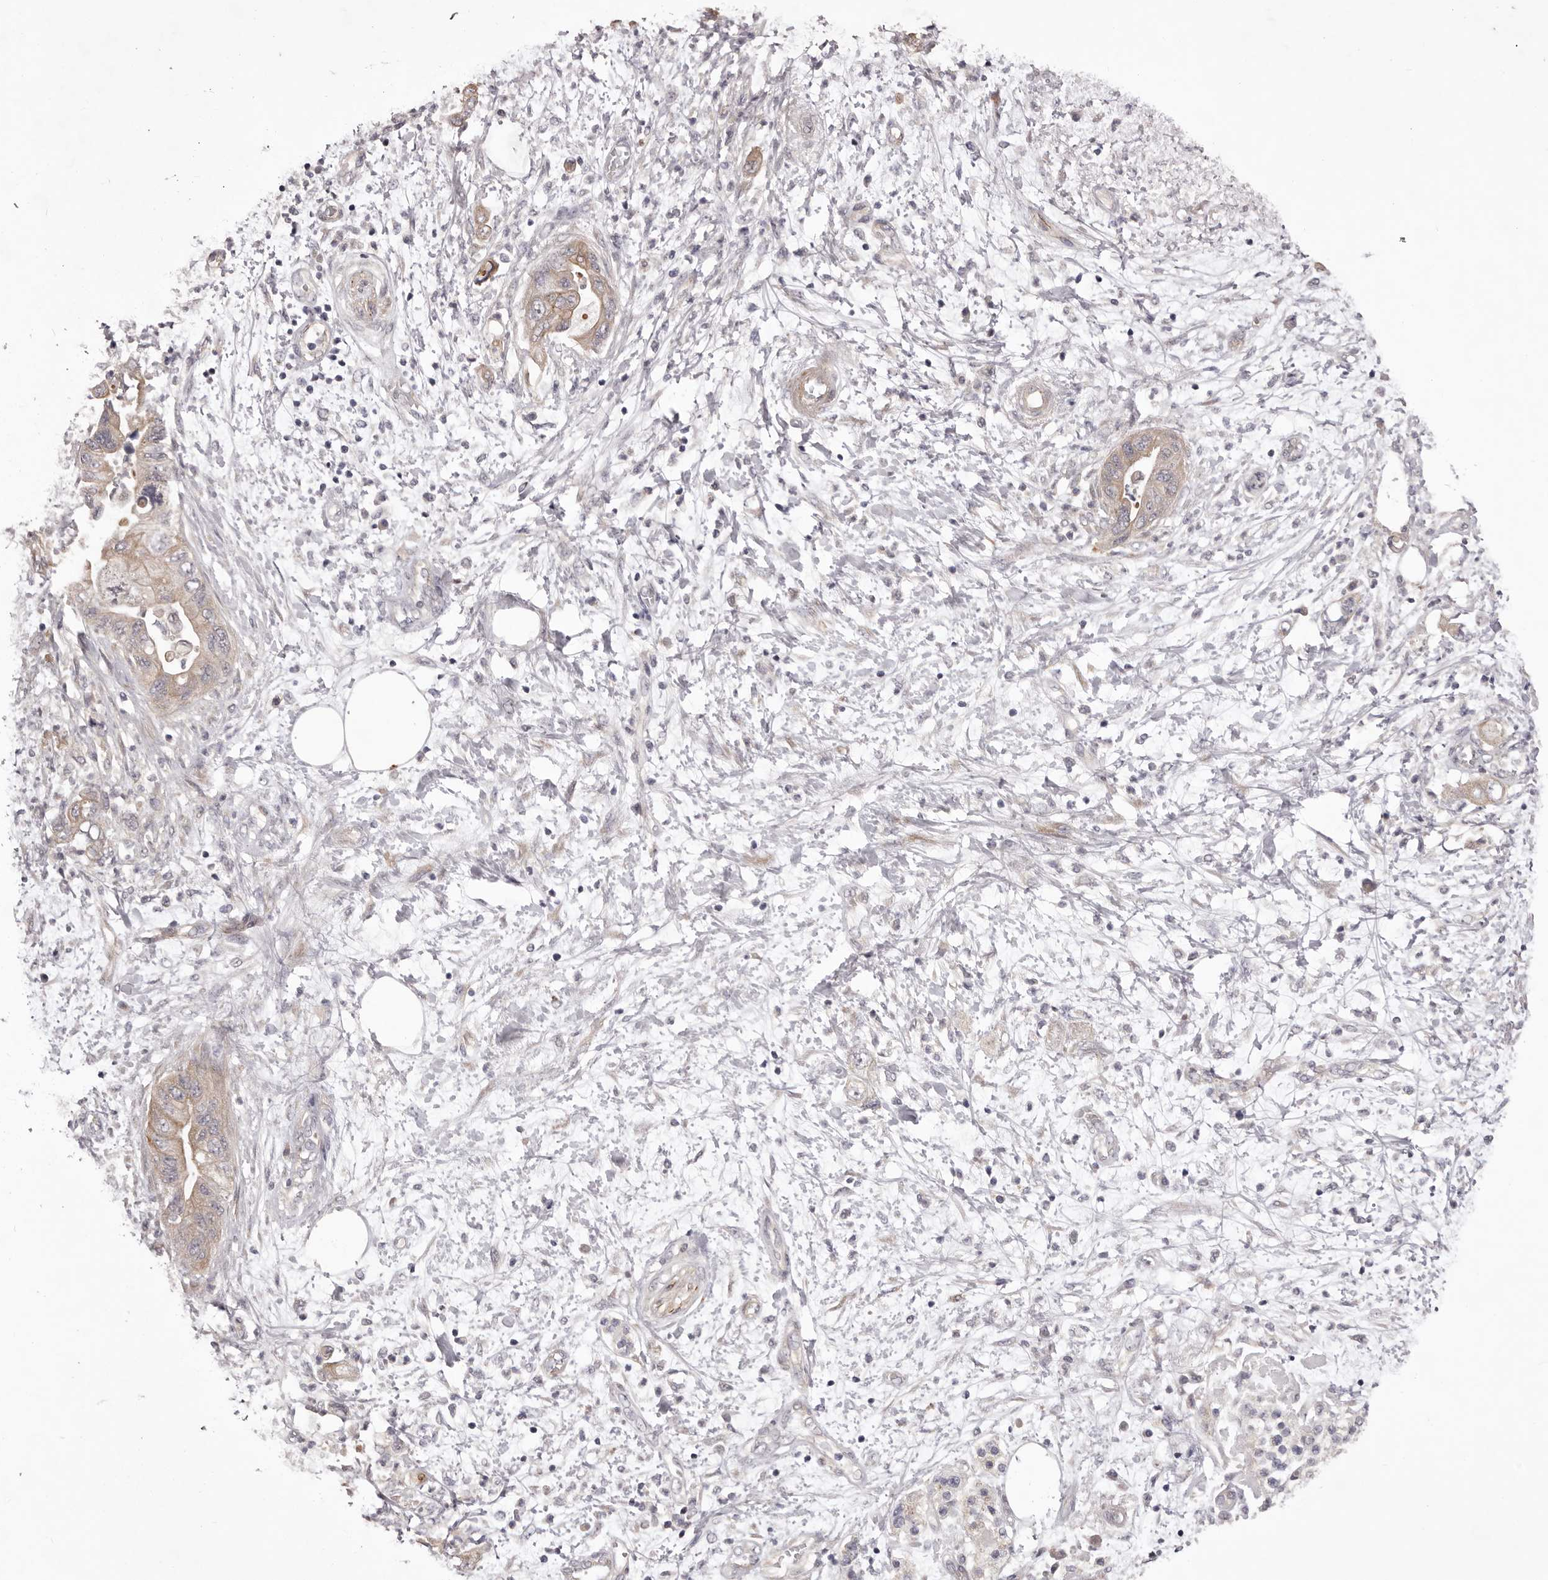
{"staining": {"intensity": "weak", "quantity": "<25%", "location": "cytoplasmic/membranous"}, "tissue": "pancreatic cancer", "cell_type": "Tumor cells", "image_type": "cancer", "snomed": [{"axis": "morphology", "description": "Adenocarcinoma, NOS"}, {"axis": "topography", "description": "Pancreas"}], "caption": "Immunohistochemistry image of neoplastic tissue: human pancreatic adenocarcinoma stained with DAB displays no significant protein expression in tumor cells.", "gene": "PNRC1", "patient": {"sex": "female", "age": 73}}